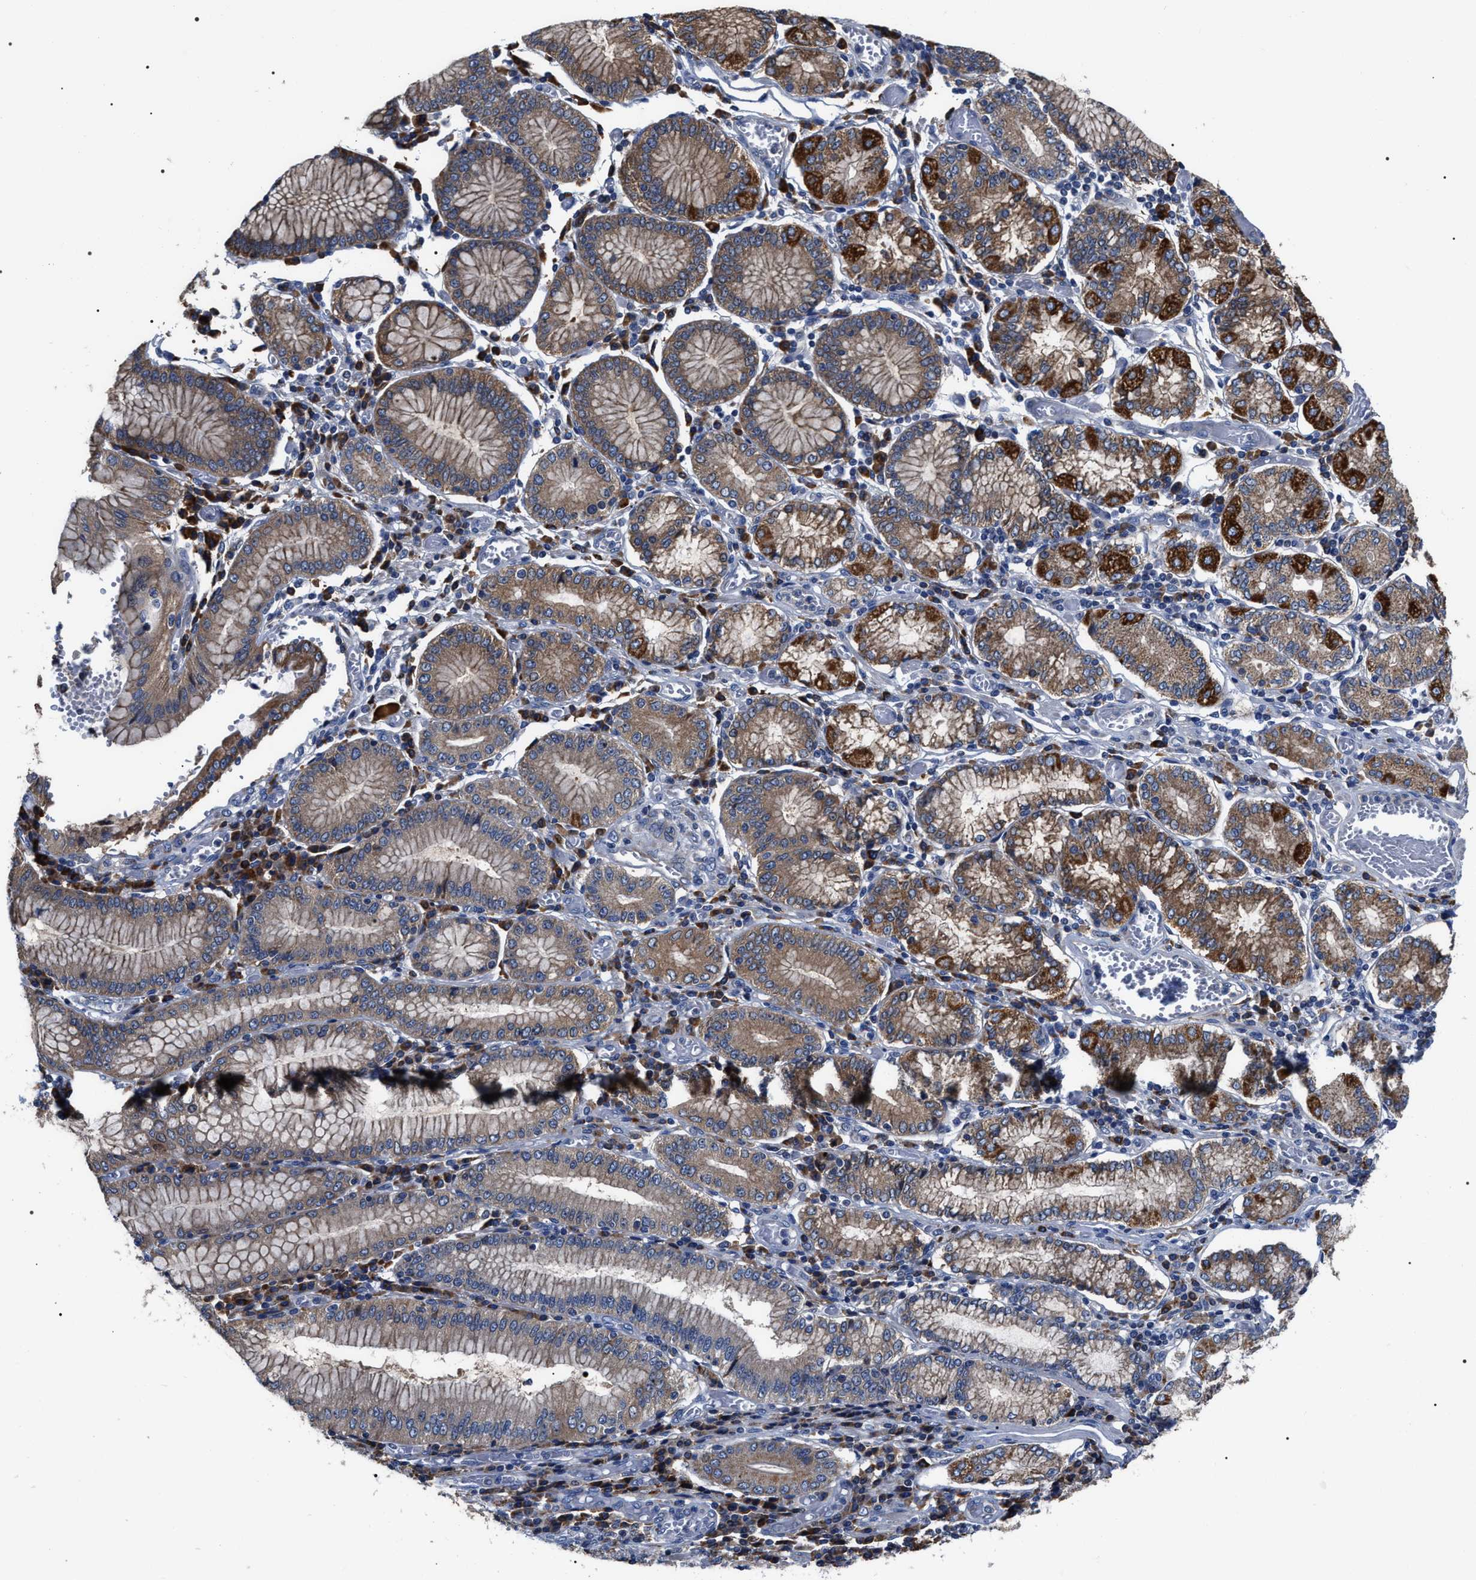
{"staining": {"intensity": "moderate", "quantity": ">75%", "location": "cytoplasmic/membranous"}, "tissue": "stomach cancer", "cell_type": "Tumor cells", "image_type": "cancer", "snomed": [{"axis": "morphology", "description": "Adenocarcinoma, NOS"}, {"axis": "topography", "description": "Stomach"}], "caption": "The immunohistochemical stain highlights moderate cytoplasmic/membranous expression in tumor cells of stomach adenocarcinoma tissue. The staining is performed using DAB brown chromogen to label protein expression. The nuclei are counter-stained blue using hematoxylin.", "gene": "MACC1", "patient": {"sex": "female", "age": 73}}